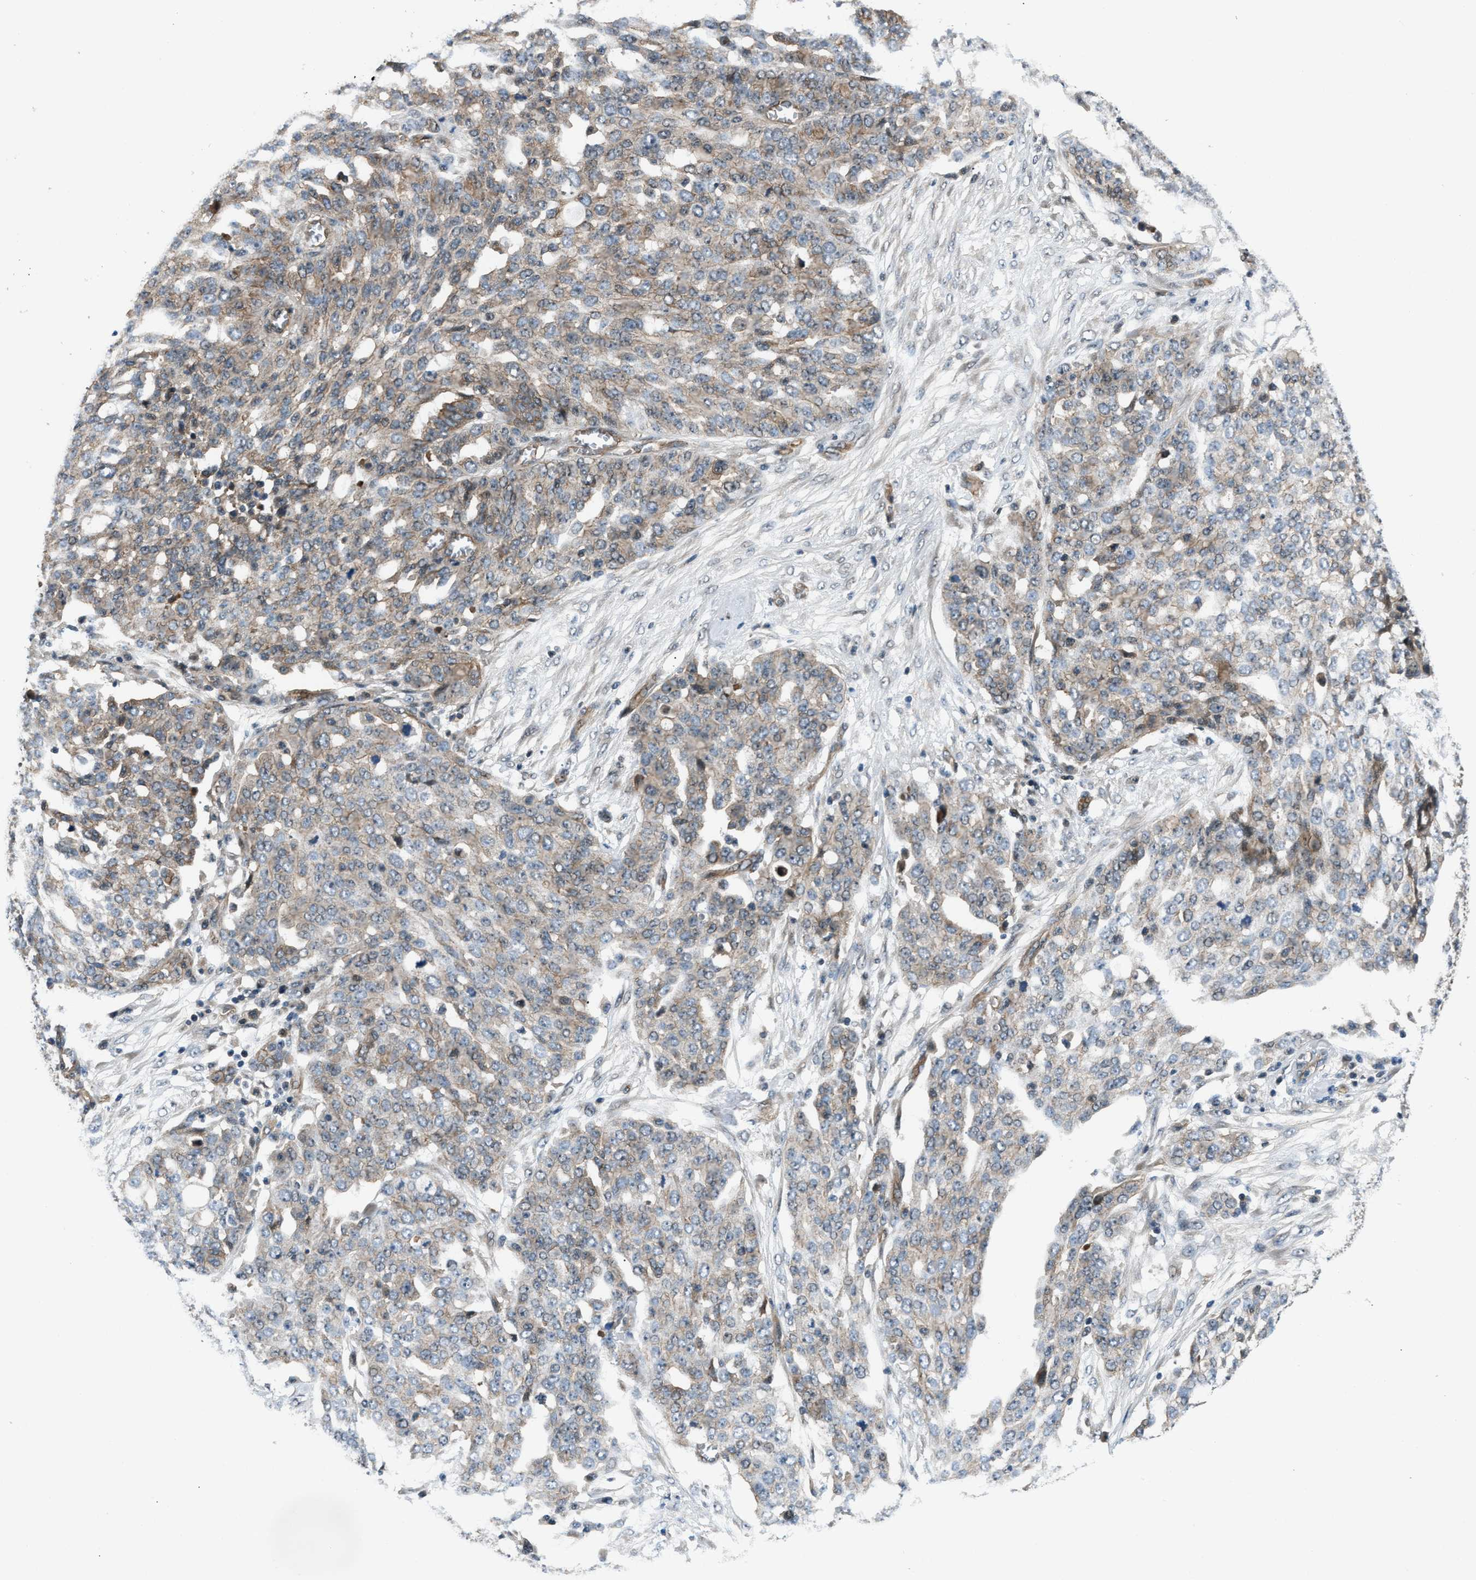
{"staining": {"intensity": "weak", "quantity": "25%-75%", "location": "cytoplasmic/membranous"}, "tissue": "ovarian cancer", "cell_type": "Tumor cells", "image_type": "cancer", "snomed": [{"axis": "morphology", "description": "Cystadenocarcinoma, serous, NOS"}, {"axis": "topography", "description": "Soft tissue"}, {"axis": "topography", "description": "Ovary"}], "caption": "A high-resolution histopathology image shows immunohistochemistry staining of serous cystadenocarcinoma (ovarian), which exhibits weak cytoplasmic/membranous expression in about 25%-75% of tumor cells.", "gene": "COPS2", "patient": {"sex": "female", "age": 57}}